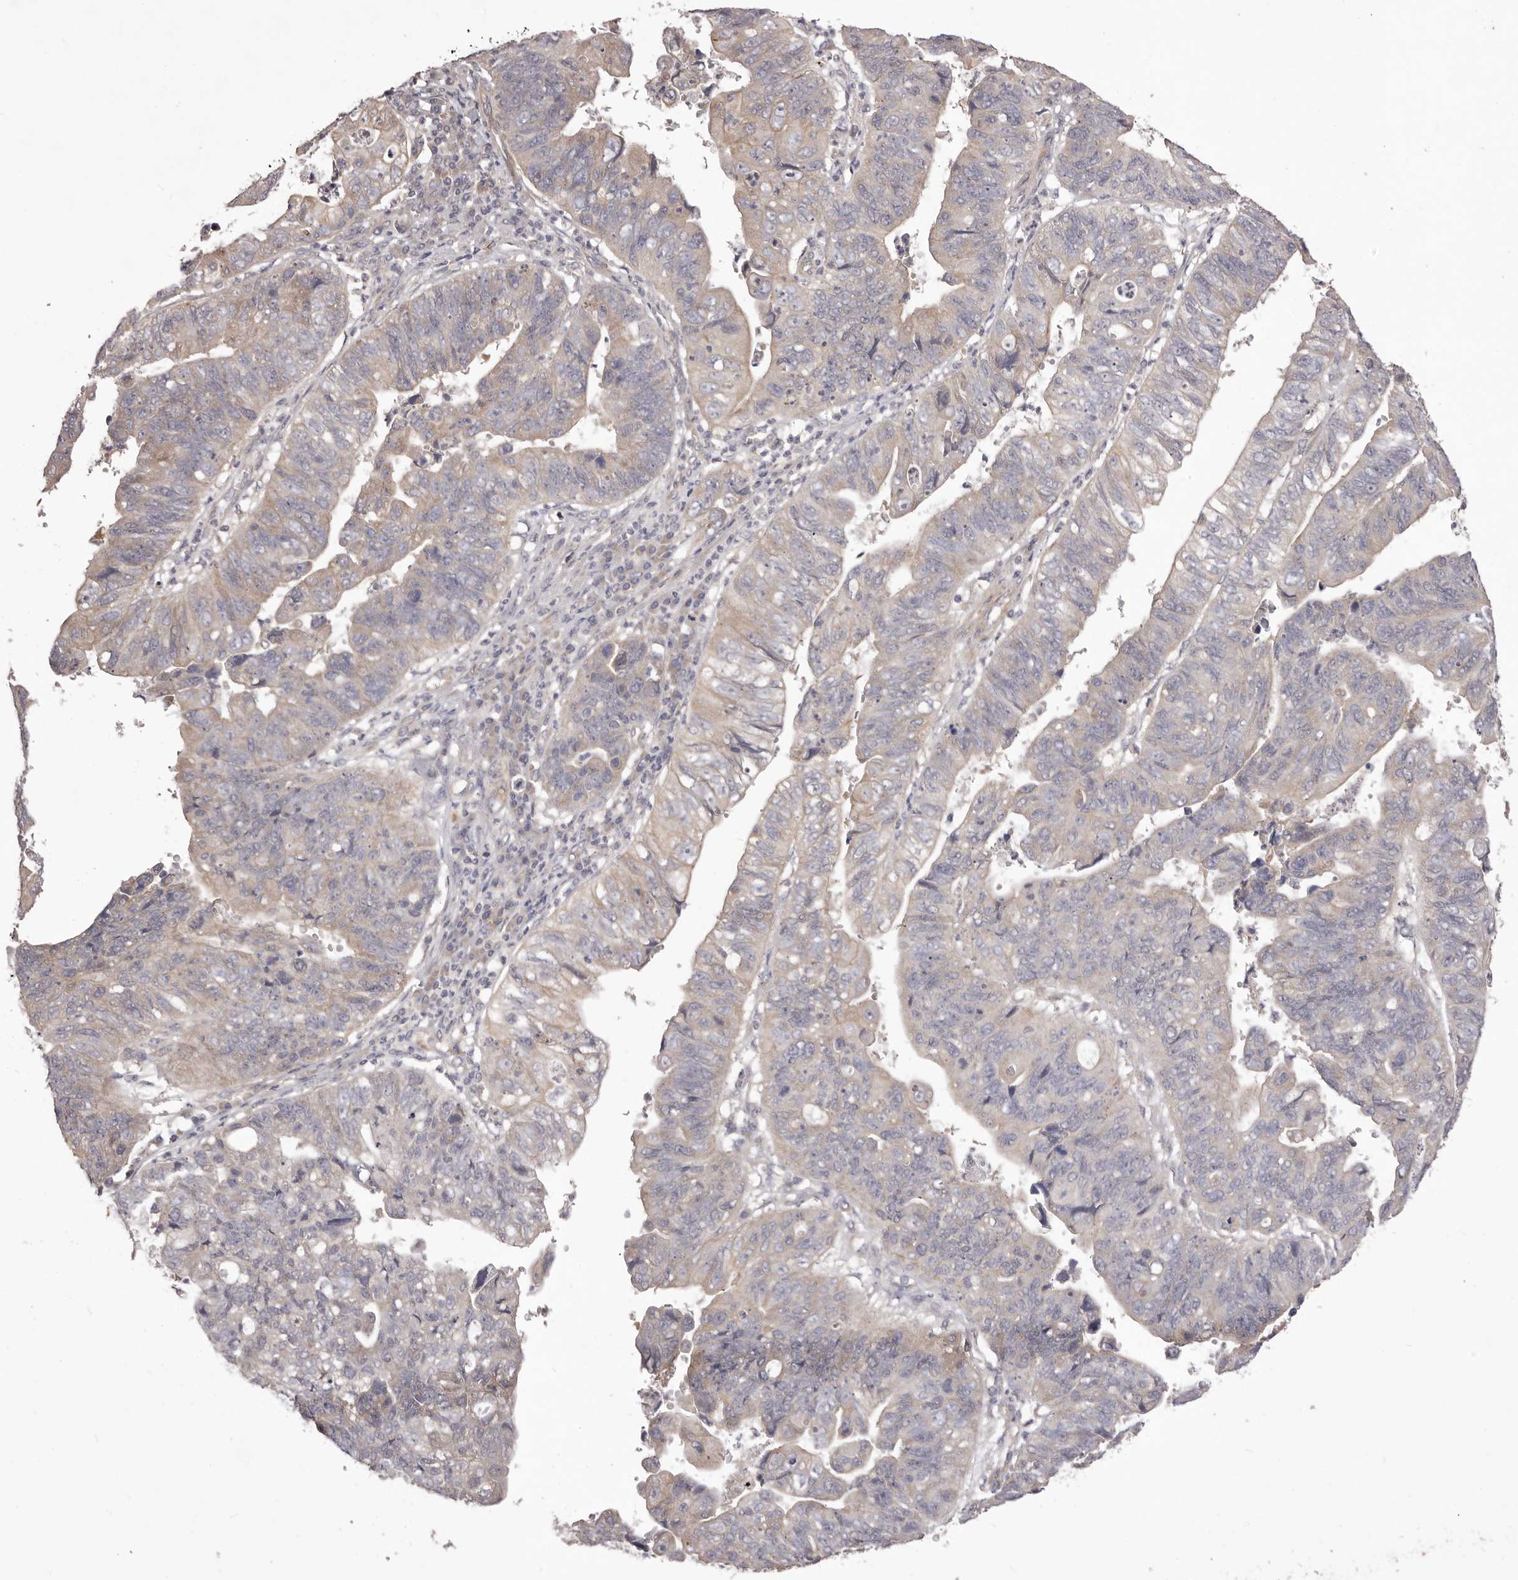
{"staining": {"intensity": "weak", "quantity": "<25%", "location": "cytoplasmic/membranous"}, "tissue": "stomach cancer", "cell_type": "Tumor cells", "image_type": "cancer", "snomed": [{"axis": "morphology", "description": "Adenocarcinoma, NOS"}, {"axis": "topography", "description": "Stomach"}], "caption": "This is a photomicrograph of IHC staining of stomach cancer, which shows no positivity in tumor cells.", "gene": "PNRC1", "patient": {"sex": "male", "age": 59}}